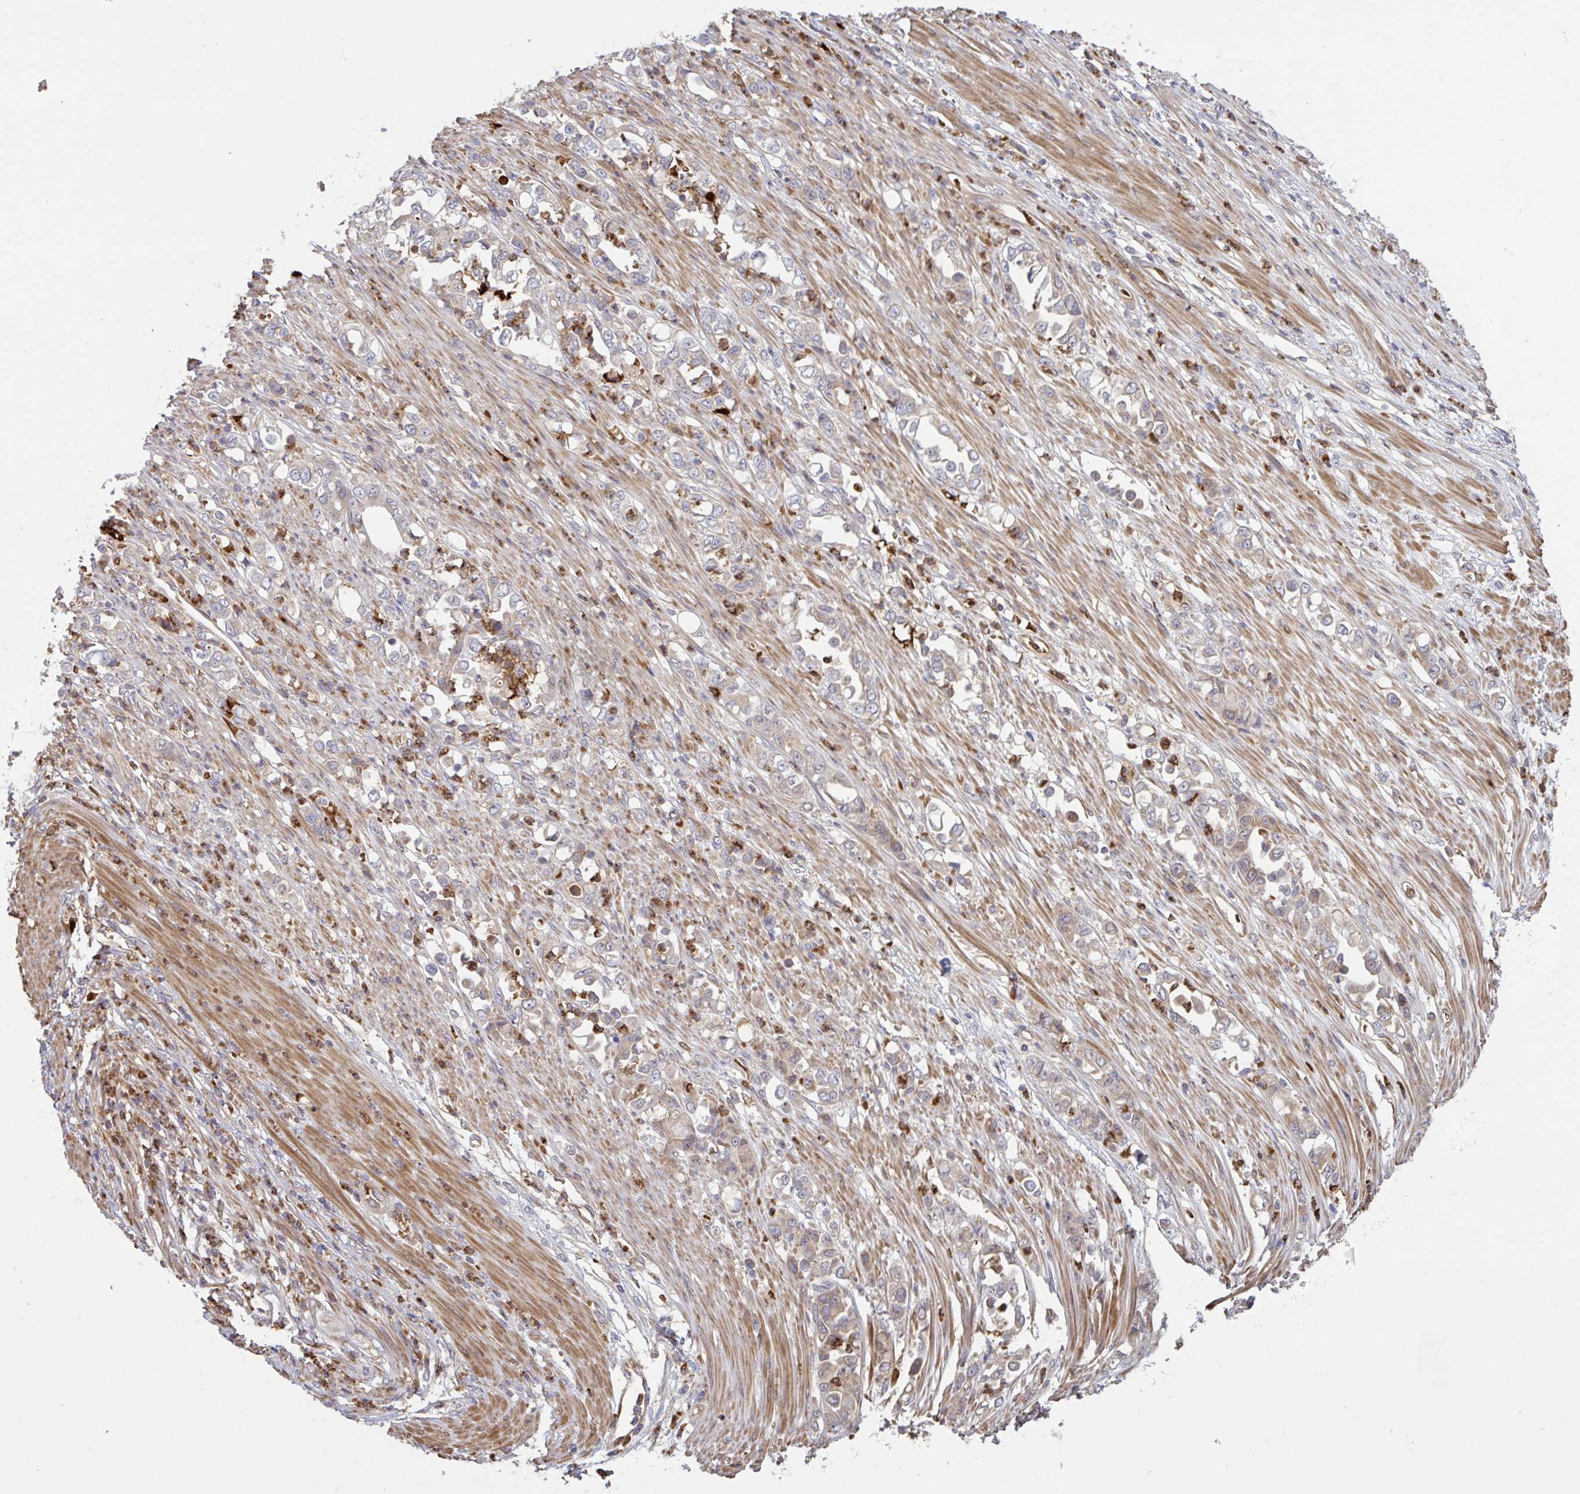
{"staining": {"intensity": "negative", "quantity": "none", "location": "none"}, "tissue": "stomach cancer", "cell_type": "Tumor cells", "image_type": "cancer", "snomed": [{"axis": "morphology", "description": "Normal tissue, NOS"}, {"axis": "morphology", "description": "Adenocarcinoma, NOS"}, {"axis": "topography", "description": "Stomach"}], "caption": "Tumor cells show no significant expression in adenocarcinoma (stomach). Nuclei are stained in blue.", "gene": "IL1R1", "patient": {"sex": "female", "age": 79}}